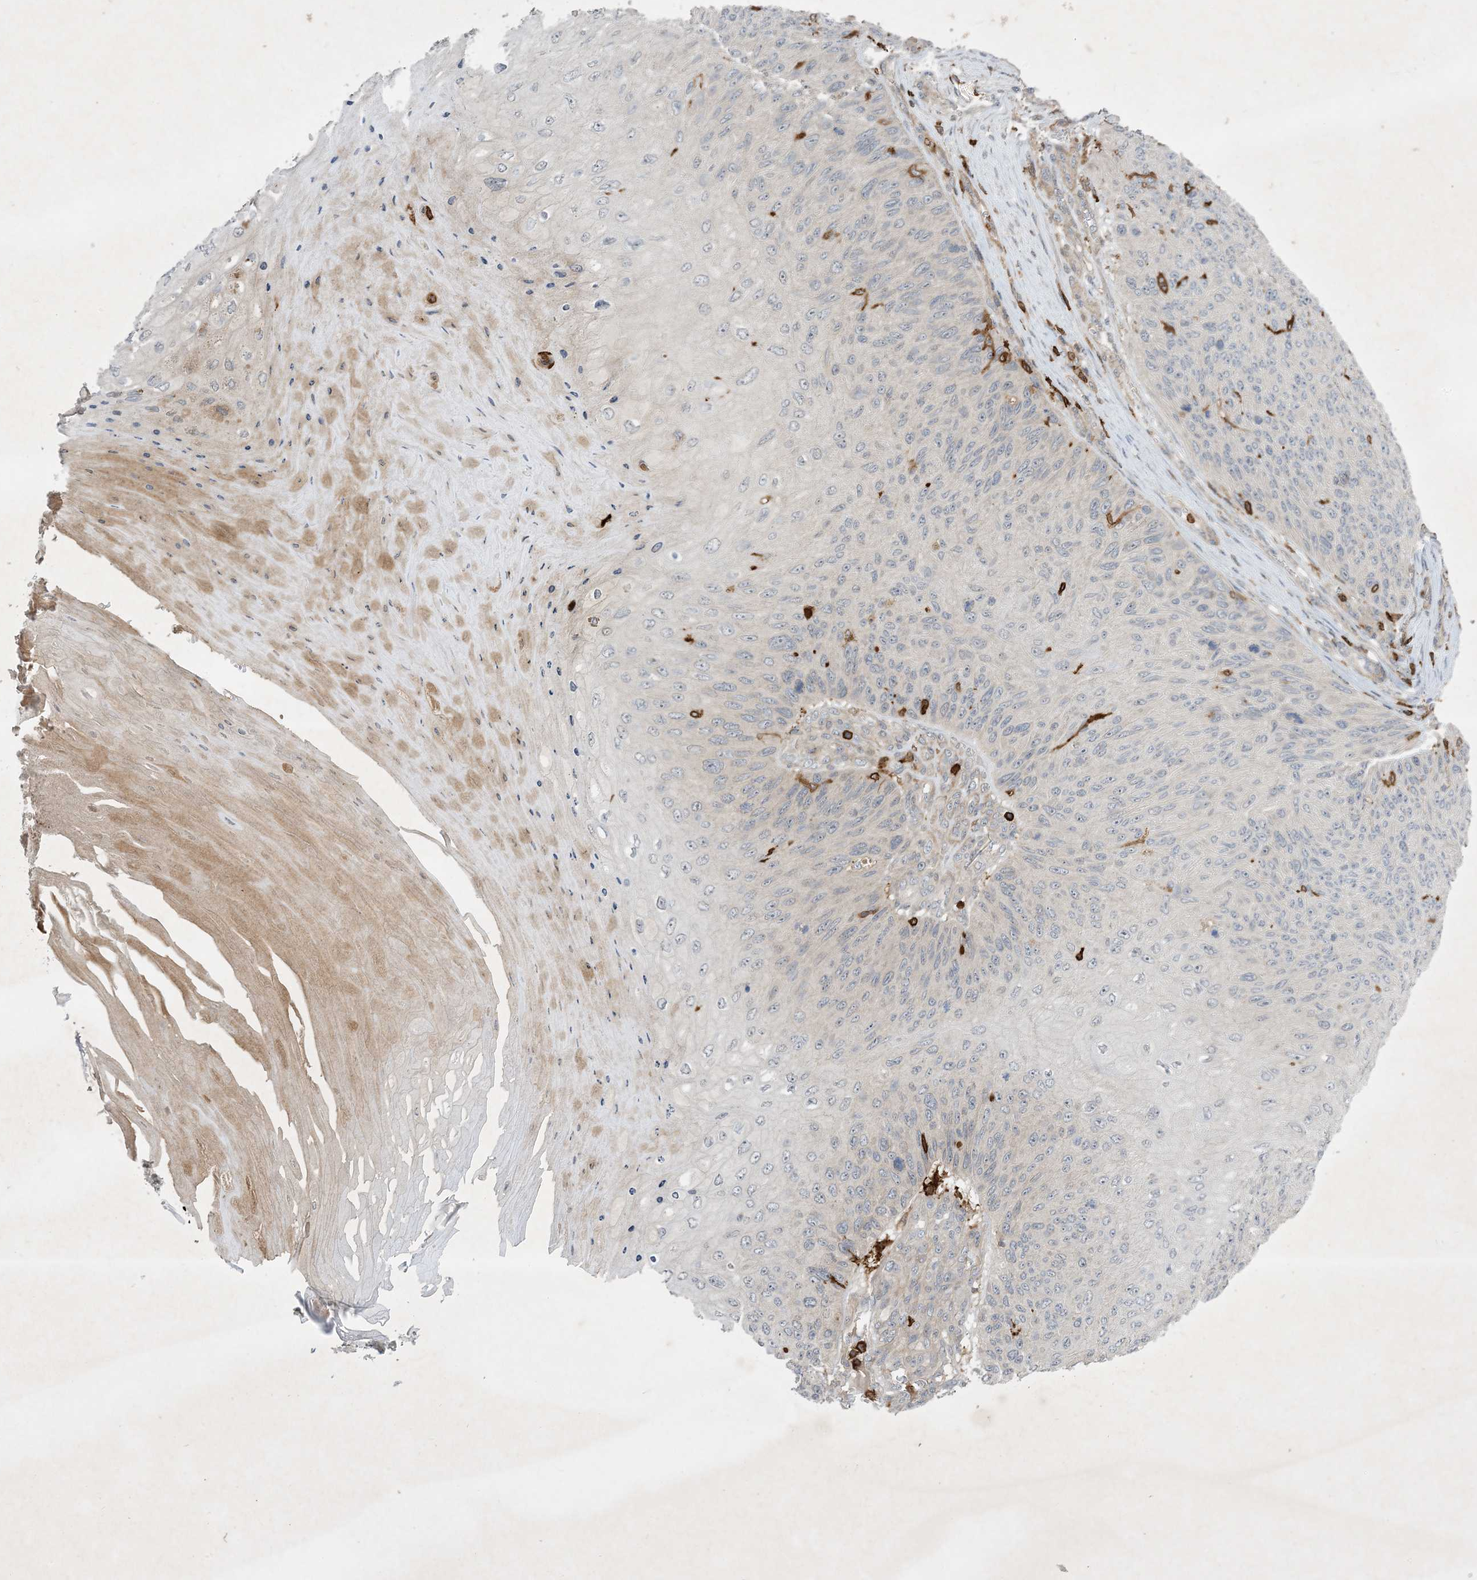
{"staining": {"intensity": "negative", "quantity": "none", "location": "none"}, "tissue": "skin cancer", "cell_type": "Tumor cells", "image_type": "cancer", "snomed": [{"axis": "morphology", "description": "Squamous cell carcinoma, NOS"}, {"axis": "topography", "description": "Skin"}], "caption": "This image is of squamous cell carcinoma (skin) stained with immunohistochemistry (IHC) to label a protein in brown with the nuclei are counter-stained blue. There is no expression in tumor cells. Nuclei are stained in blue.", "gene": "AK9", "patient": {"sex": "female", "age": 88}}